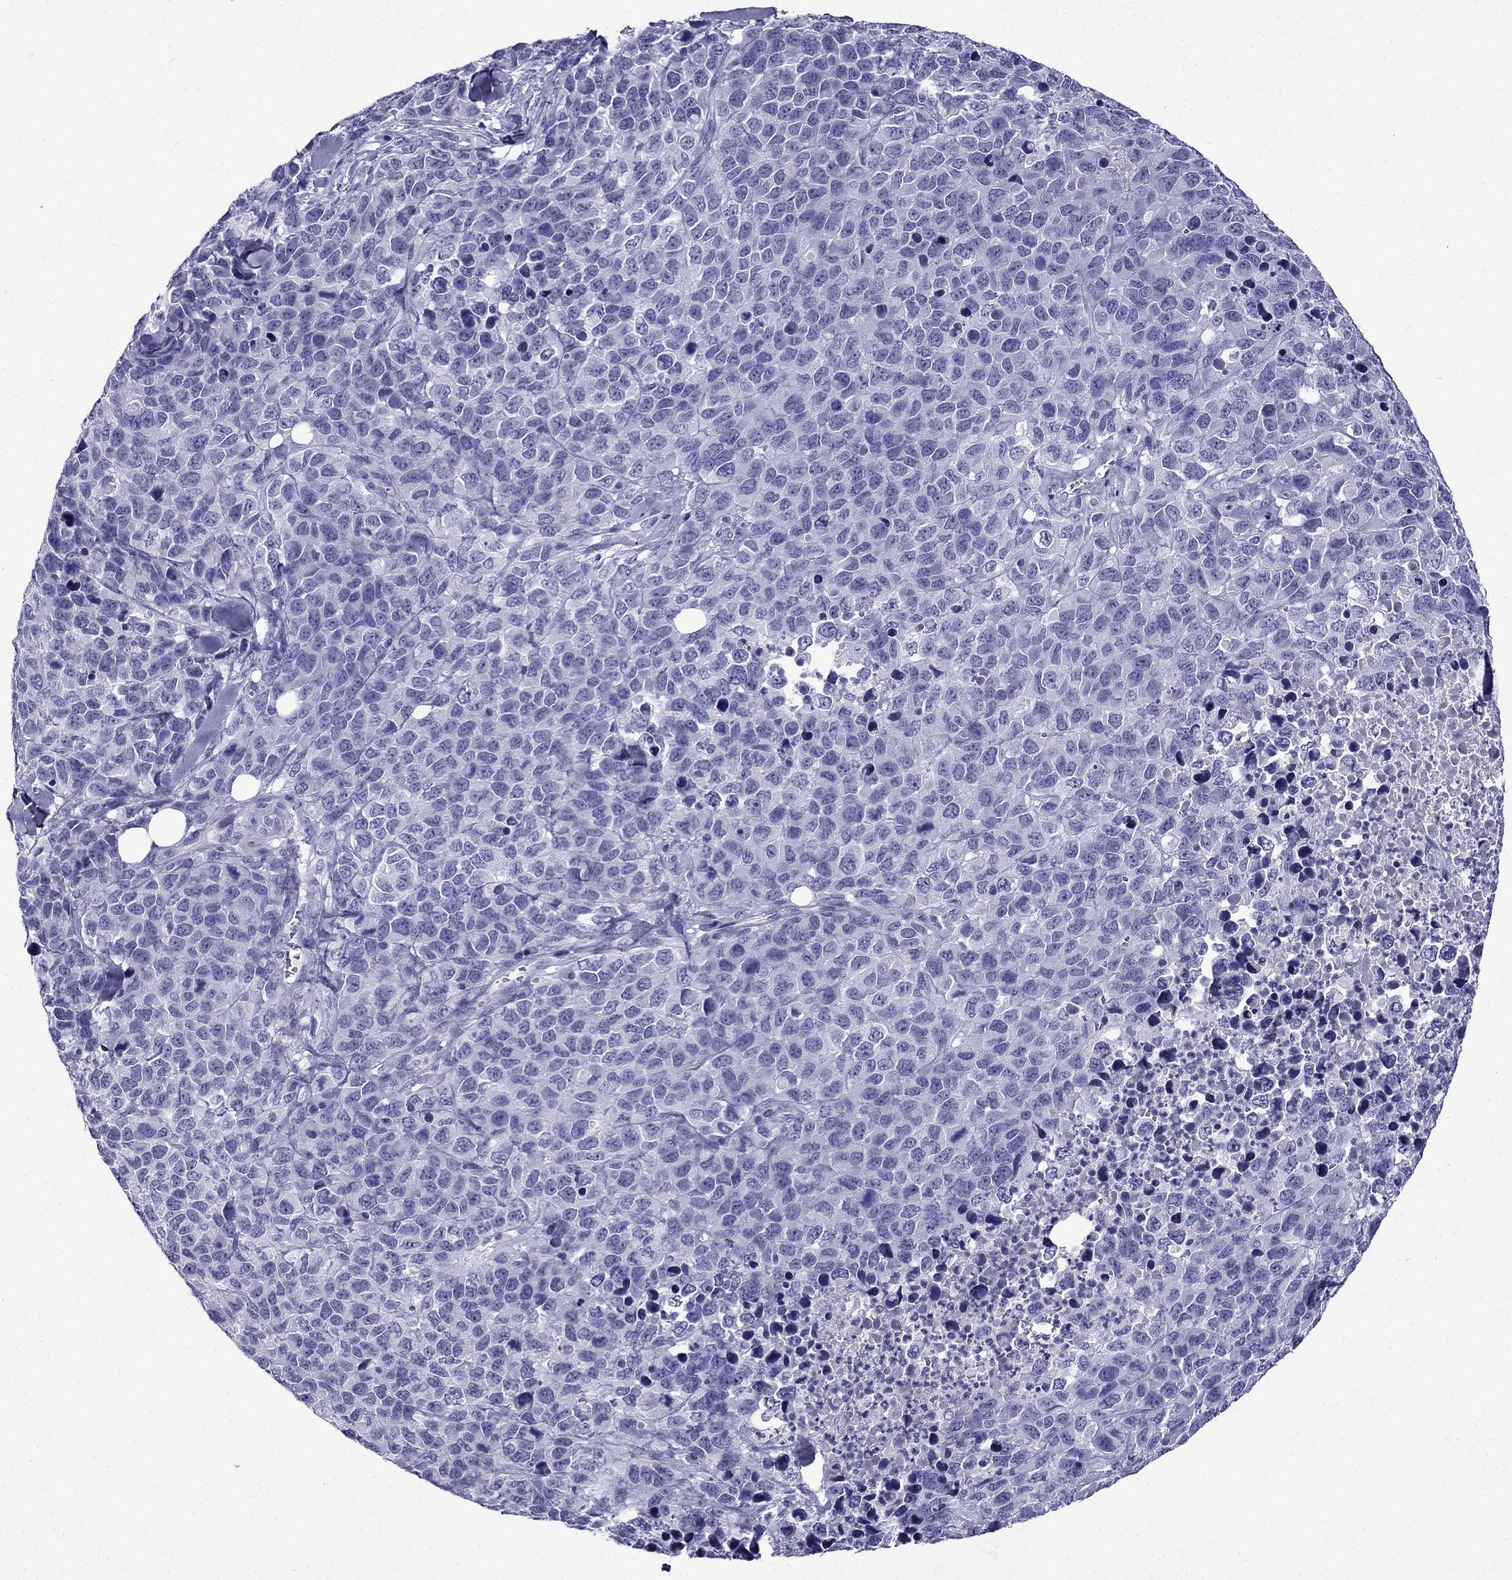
{"staining": {"intensity": "negative", "quantity": "none", "location": "none"}, "tissue": "melanoma", "cell_type": "Tumor cells", "image_type": "cancer", "snomed": [{"axis": "morphology", "description": "Malignant melanoma, Metastatic site"}, {"axis": "topography", "description": "Skin"}], "caption": "A photomicrograph of melanoma stained for a protein displays no brown staining in tumor cells. (Stains: DAB immunohistochemistry with hematoxylin counter stain, Microscopy: brightfield microscopy at high magnification).", "gene": "ERC2", "patient": {"sex": "male", "age": 84}}